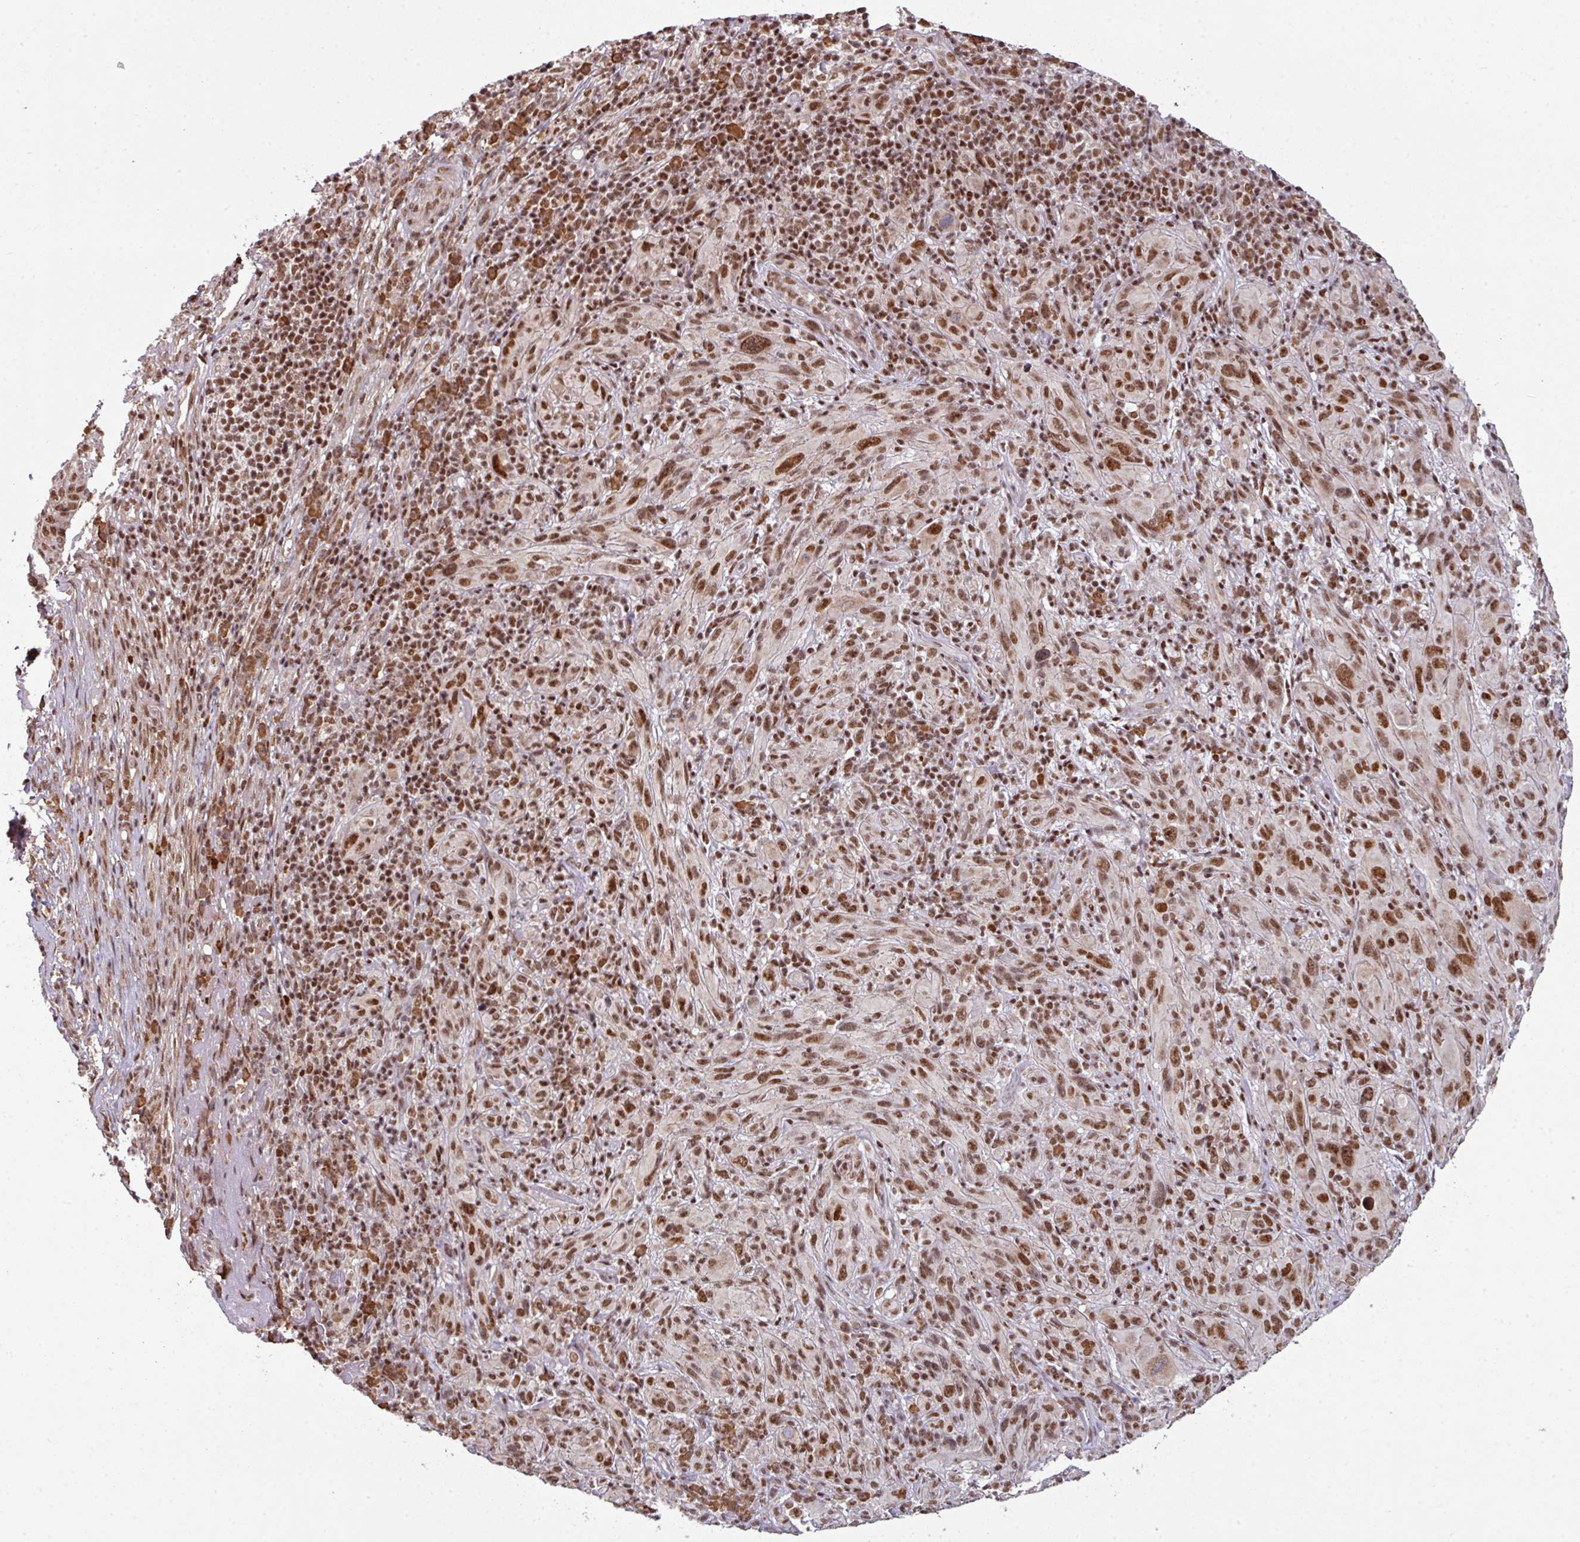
{"staining": {"intensity": "strong", "quantity": ">75%", "location": "nuclear"}, "tissue": "melanoma", "cell_type": "Tumor cells", "image_type": "cancer", "snomed": [{"axis": "morphology", "description": "Malignant melanoma, NOS"}, {"axis": "topography", "description": "Skin of head"}], "caption": "Malignant melanoma stained with immunohistochemistry (IHC) displays strong nuclear expression in approximately >75% of tumor cells.", "gene": "PHF23", "patient": {"sex": "male", "age": 96}}